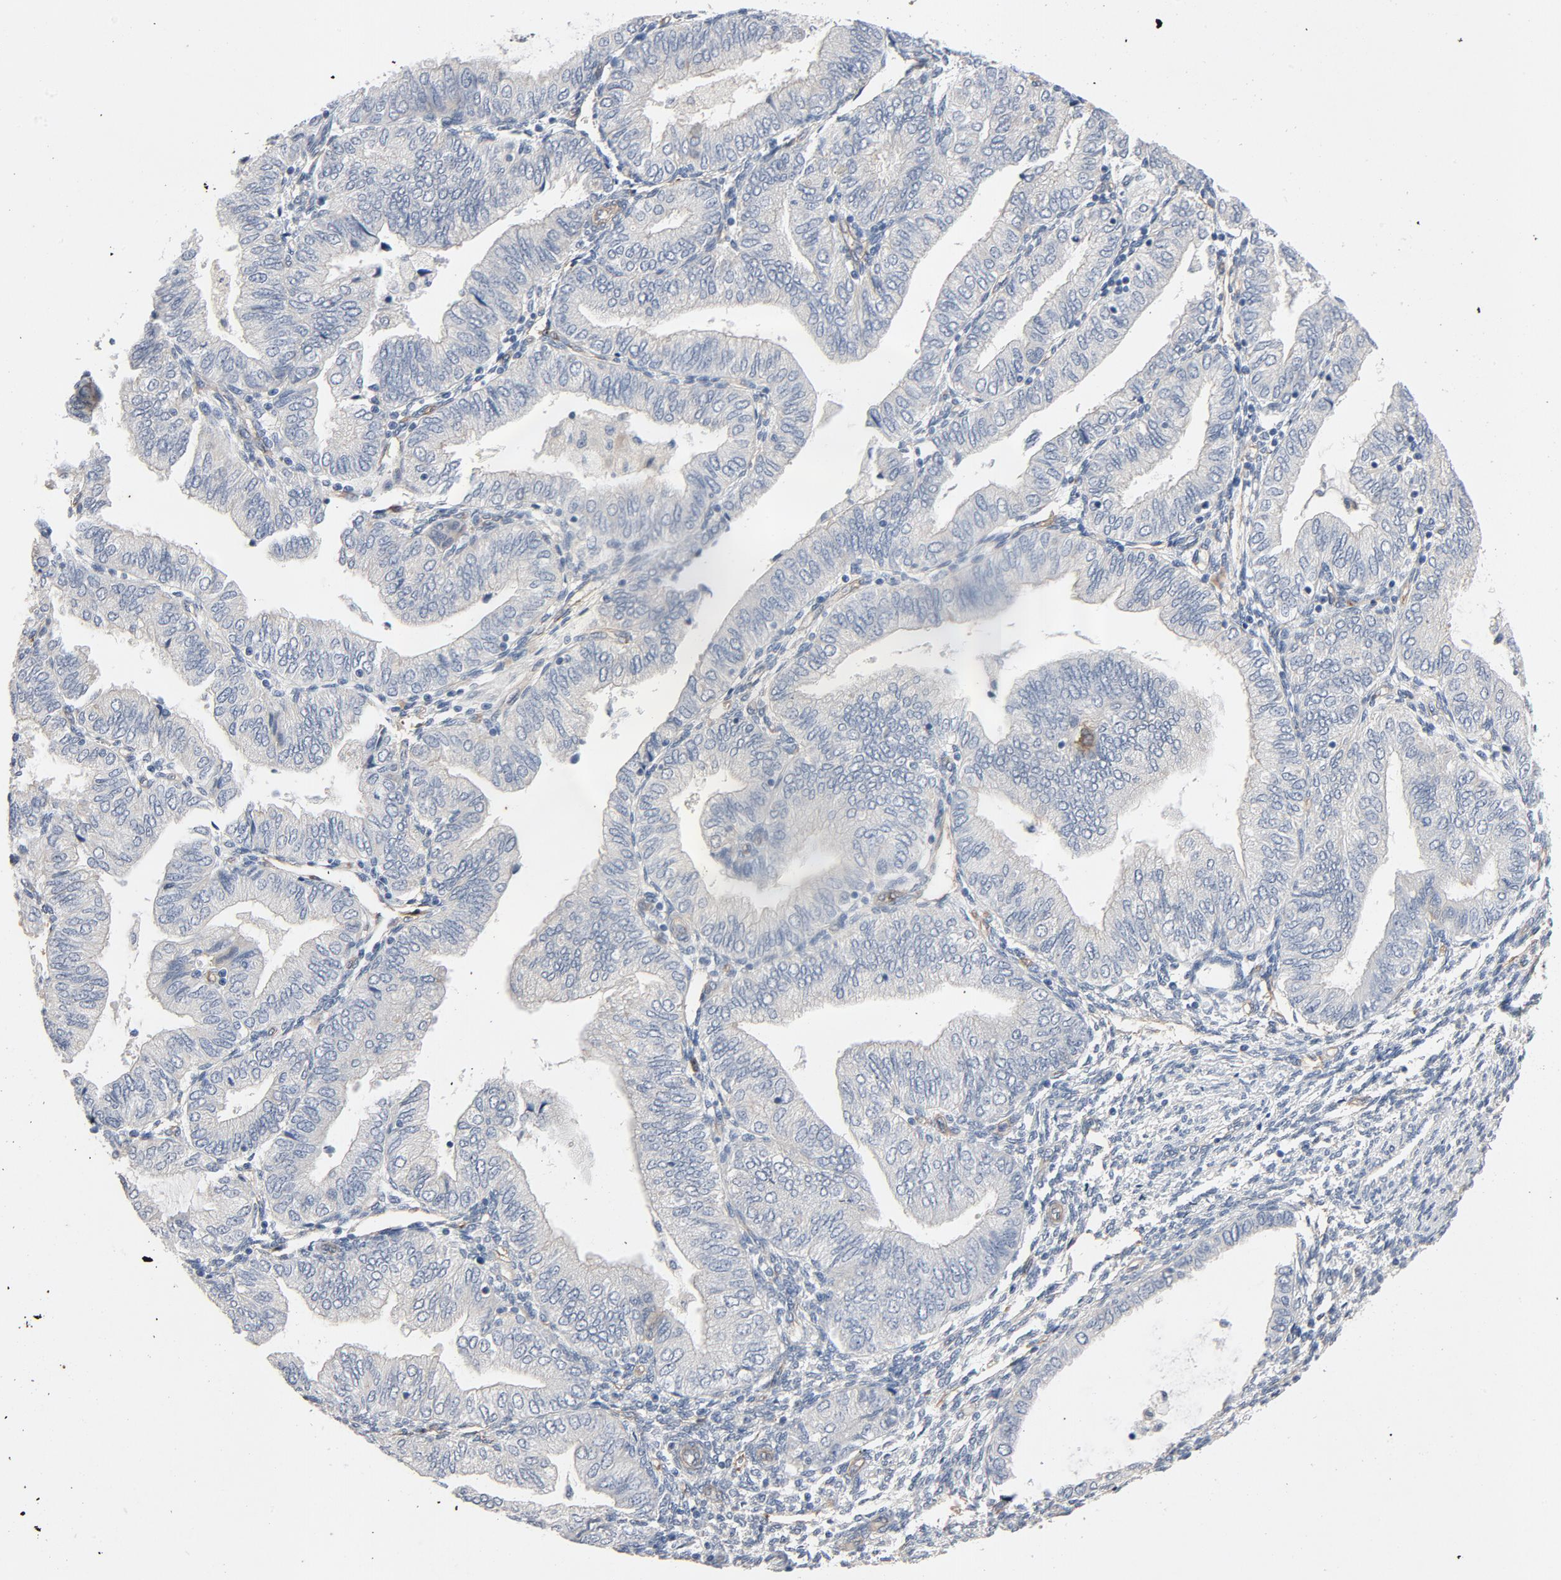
{"staining": {"intensity": "negative", "quantity": "none", "location": "none"}, "tissue": "endometrial cancer", "cell_type": "Tumor cells", "image_type": "cancer", "snomed": [{"axis": "morphology", "description": "Adenocarcinoma, NOS"}, {"axis": "topography", "description": "Endometrium"}], "caption": "An immunohistochemistry histopathology image of endometrial cancer is shown. There is no staining in tumor cells of endometrial cancer.", "gene": "KDR", "patient": {"sex": "female", "age": 51}}